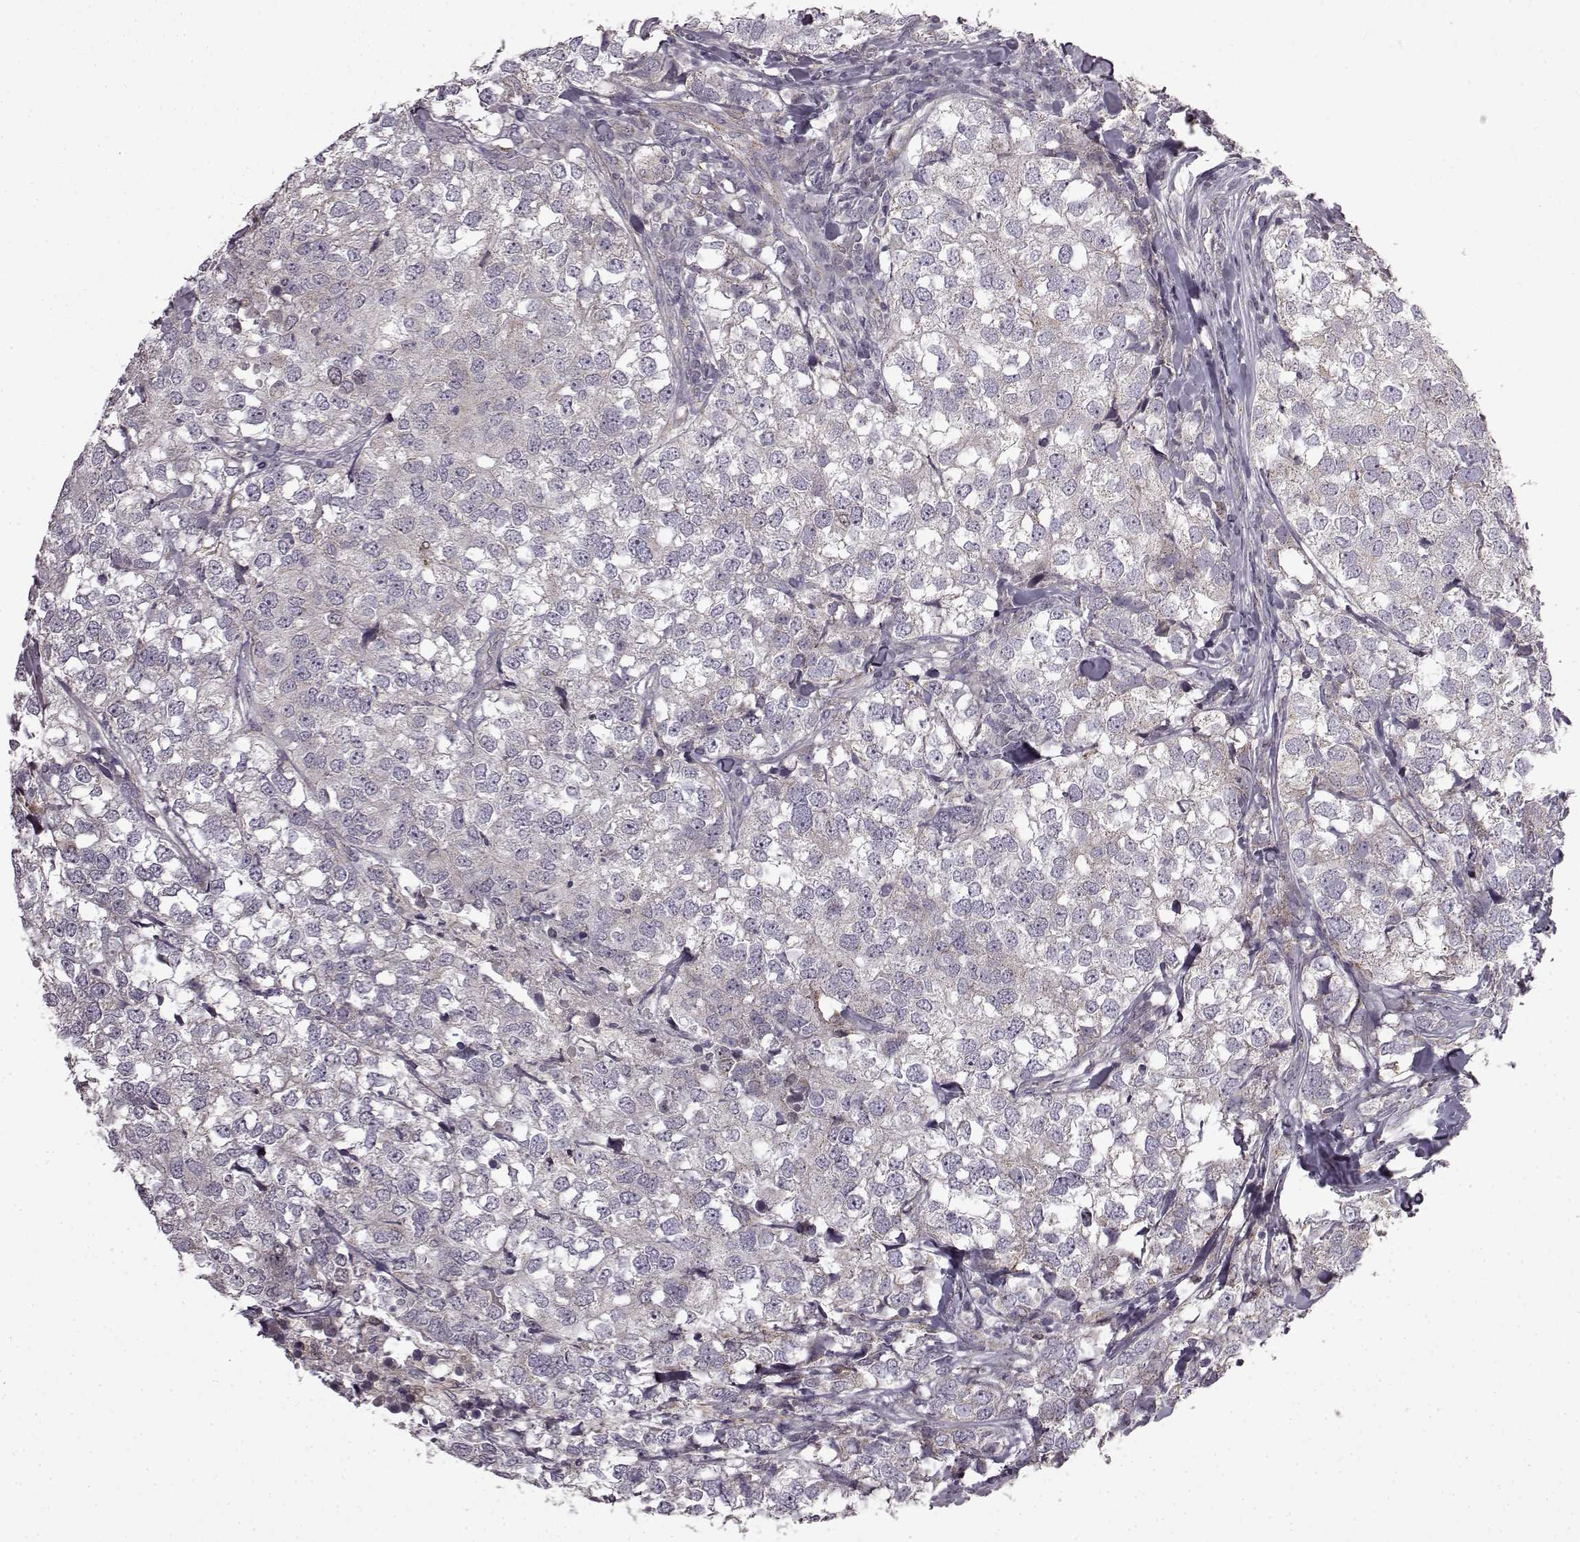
{"staining": {"intensity": "negative", "quantity": "none", "location": "none"}, "tissue": "breast cancer", "cell_type": "Tumor cells", "image_type": "cancer", "snomed": [{"axis": "morphology", "description": "Duct carcinoma"}, {"axis": "topography", "description": "Breast"}], "caption": "The immunohistochemistry photomicrograph has no significant expression in tumor cells of infiltrating ductal carcinoma (breast) tissue.", "gene": "B3GNT6", "patient": {"sex": "female", "age": 30}}